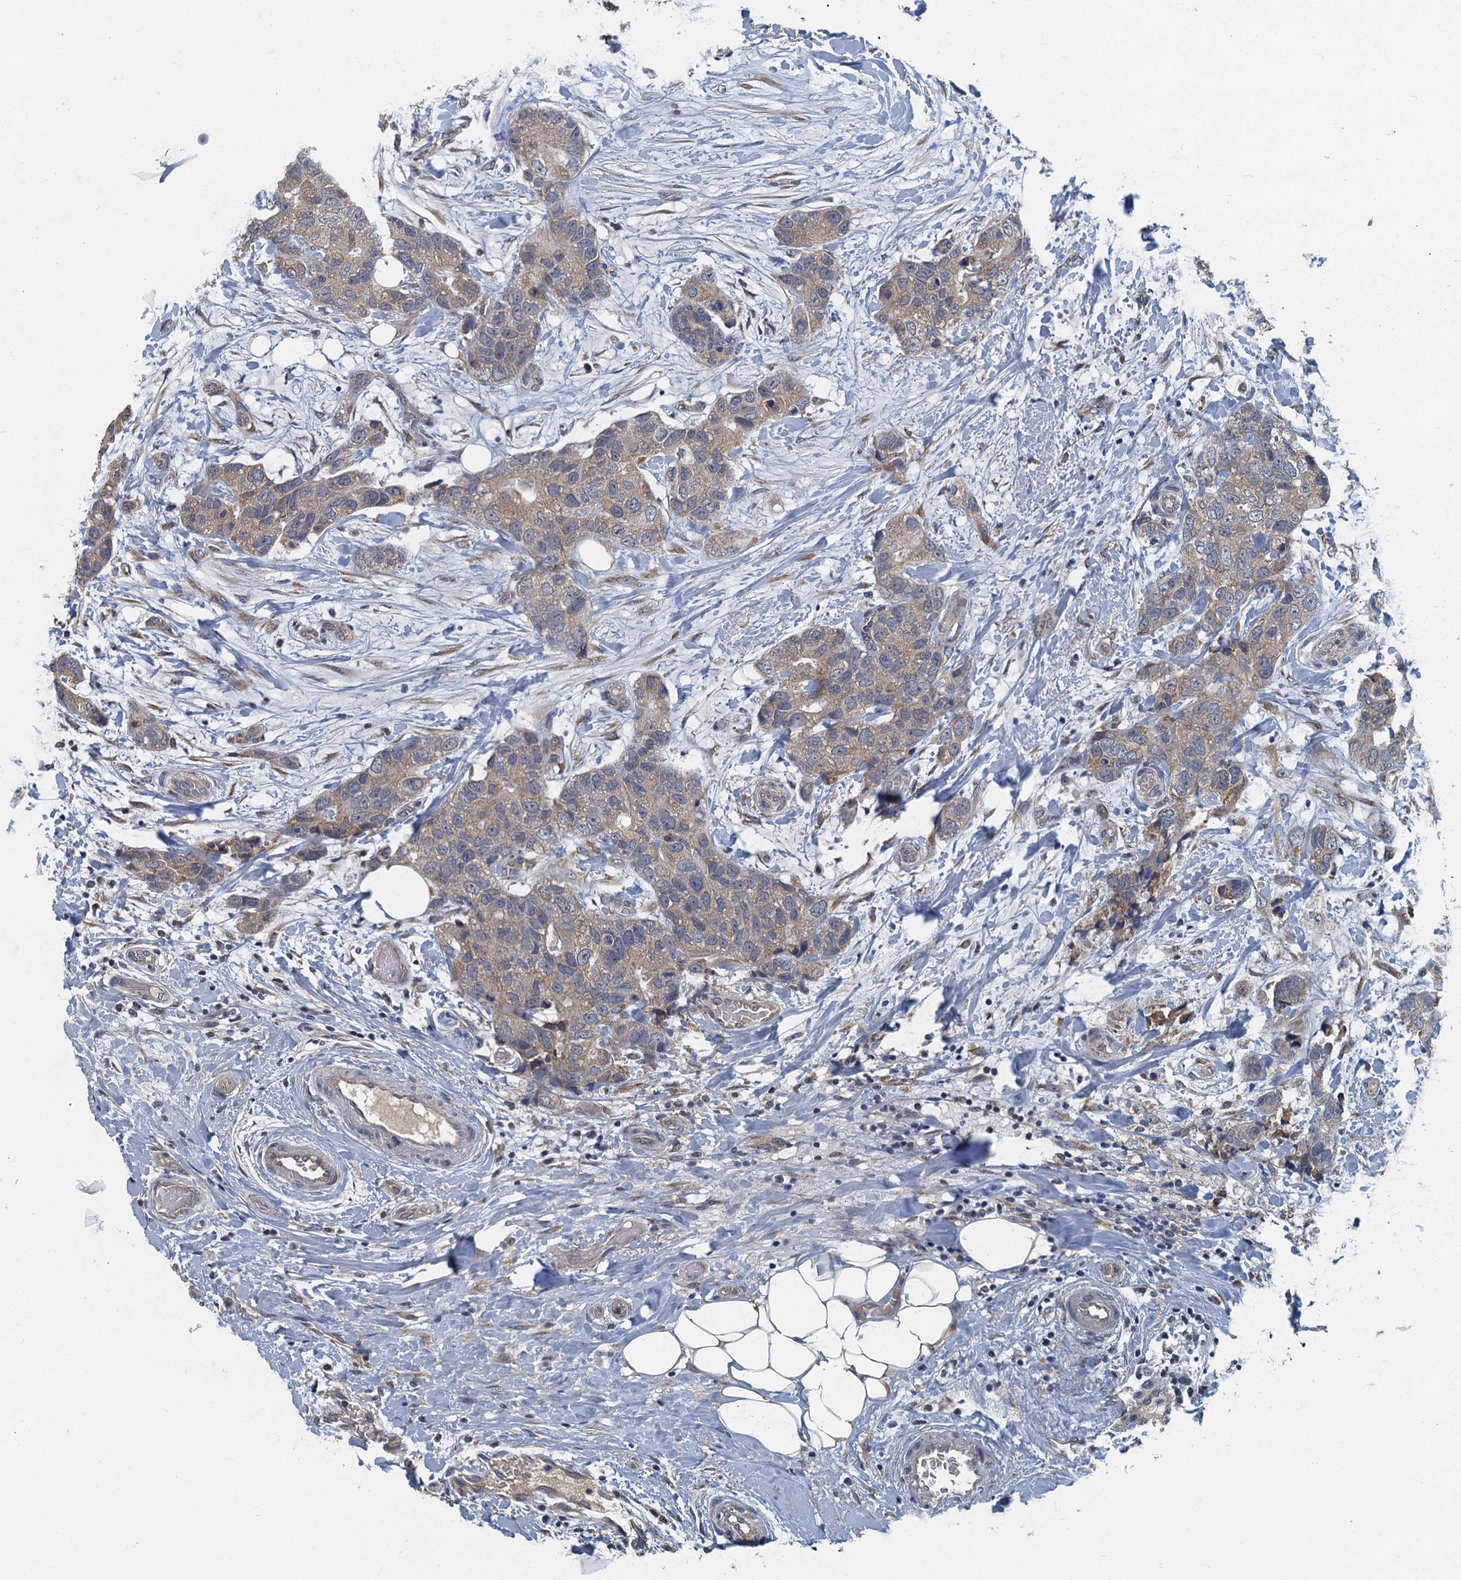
{"staining": {"intensity": "weak", "quantity": ">75%", "location": "cytoplasmic/membranous"}, "tissue": "breast cancer", "cell_type": "Tumor cells", "image_type": "cancer", "snomed": [{"axis": "morphology", "description": "Duct carcinoma"}, {"axis": "topography", "description": "Breast"}], "caption": "Protein analysis of breast cancer (intraductal carcinoma) tissue shows weak cytoplasmic/membranous expression in approximately >75% of tumor cells. The protein is shown in brown color, while the nuclei are stained blue.", "gene": "DDX49", "patient": {"sex": "female", "age": 62}}